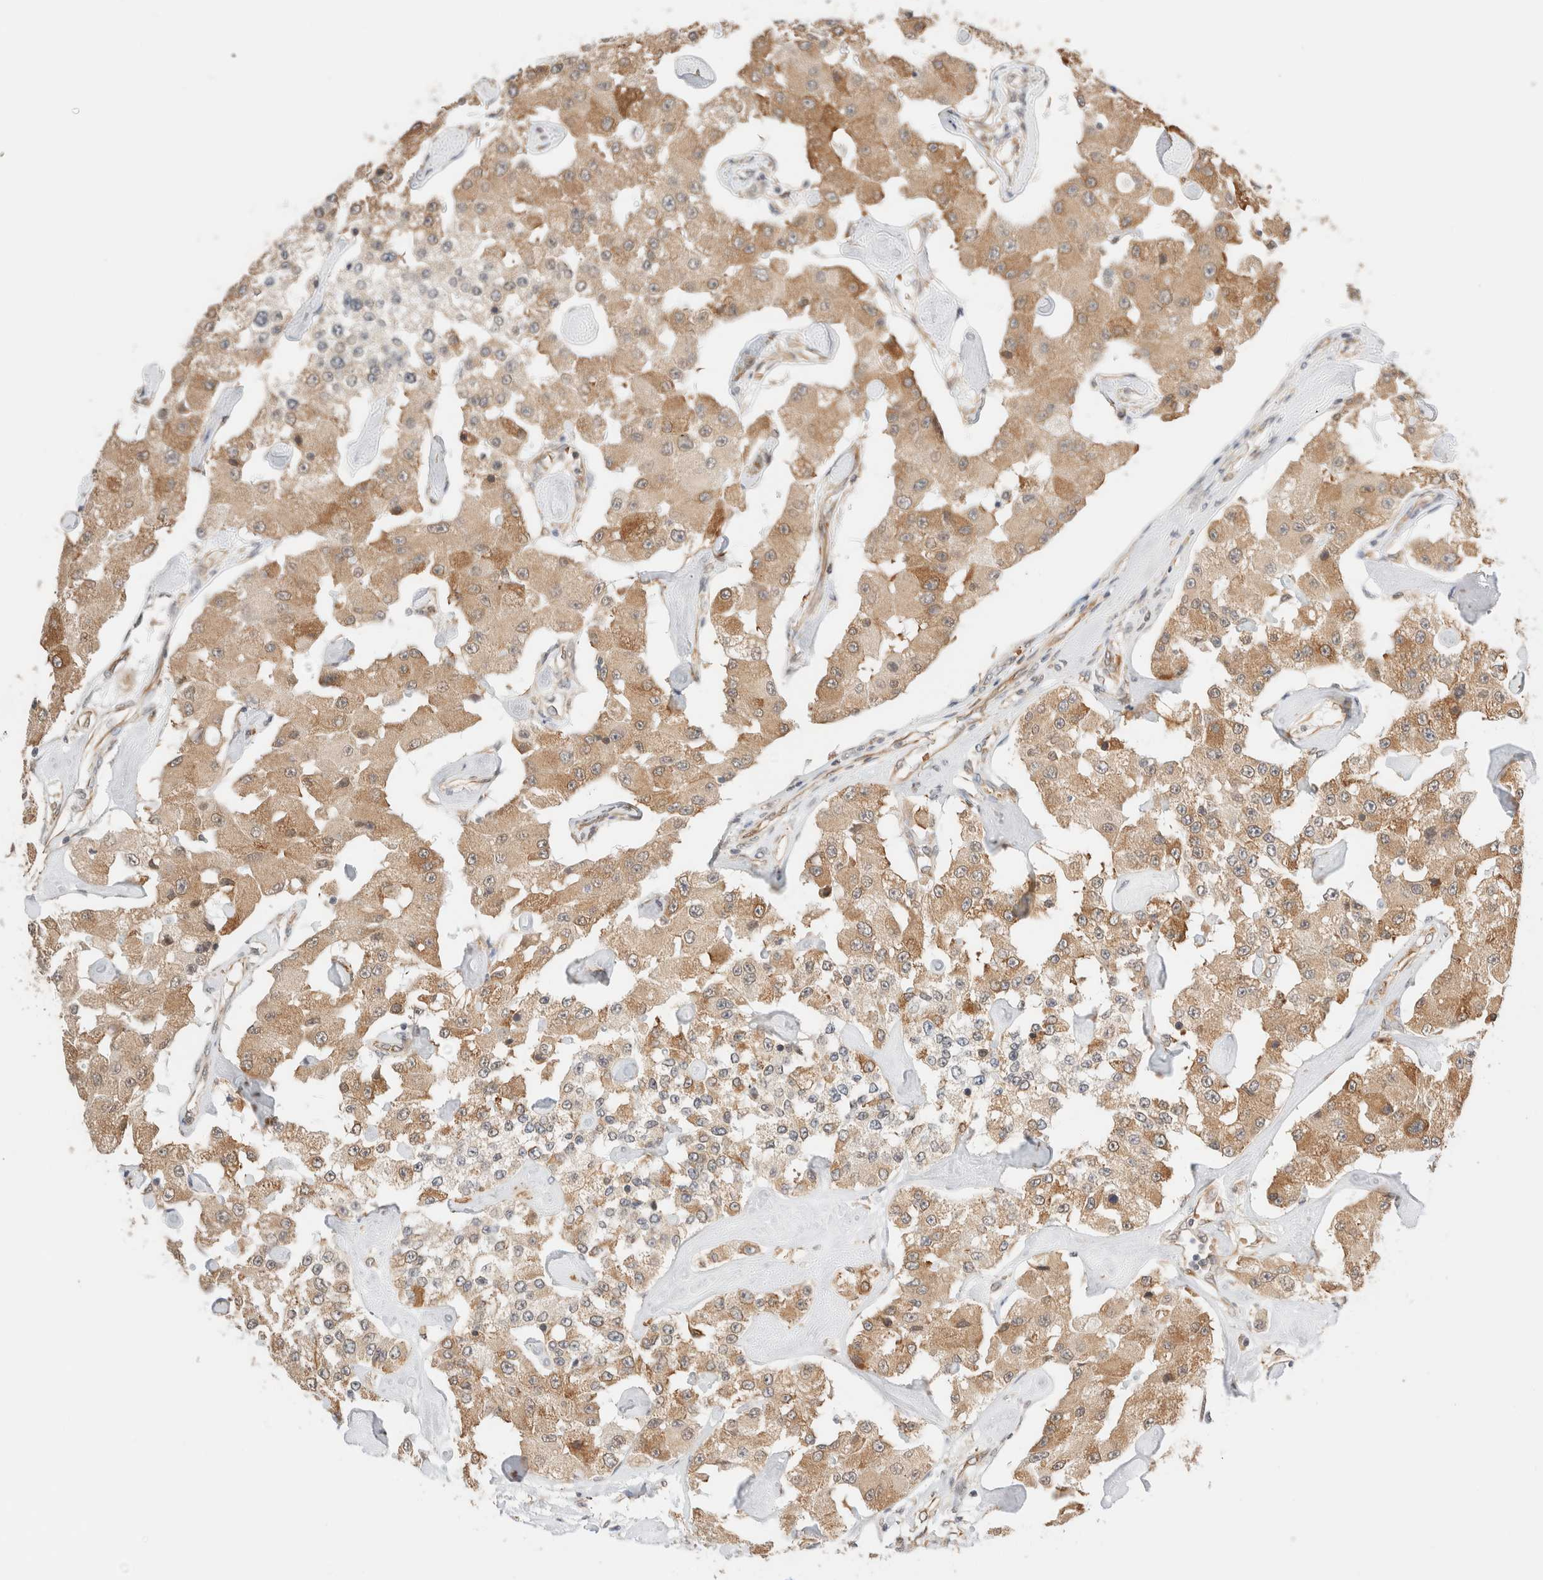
{"staining": {"intensity": "moderate", "quantity": ">75%", "location": "cytoplasmic/membranous"}, "tissue": "carcinoid", "cell_type": "Tumor cells", "image_type": "cancer", "snomed": [{"axis": "morphology", "description": "Carcinoid, malignant, NOS"}, {"axis": "topography", "description": "Pancreas"}], "caption": "Moderate cytoplasmic/membranous staining is seen in approximately >75% of tumor cells in malignant carcinoid.", "gene": "SYVN1", "patient": {"sex": "male", "age": 41}}